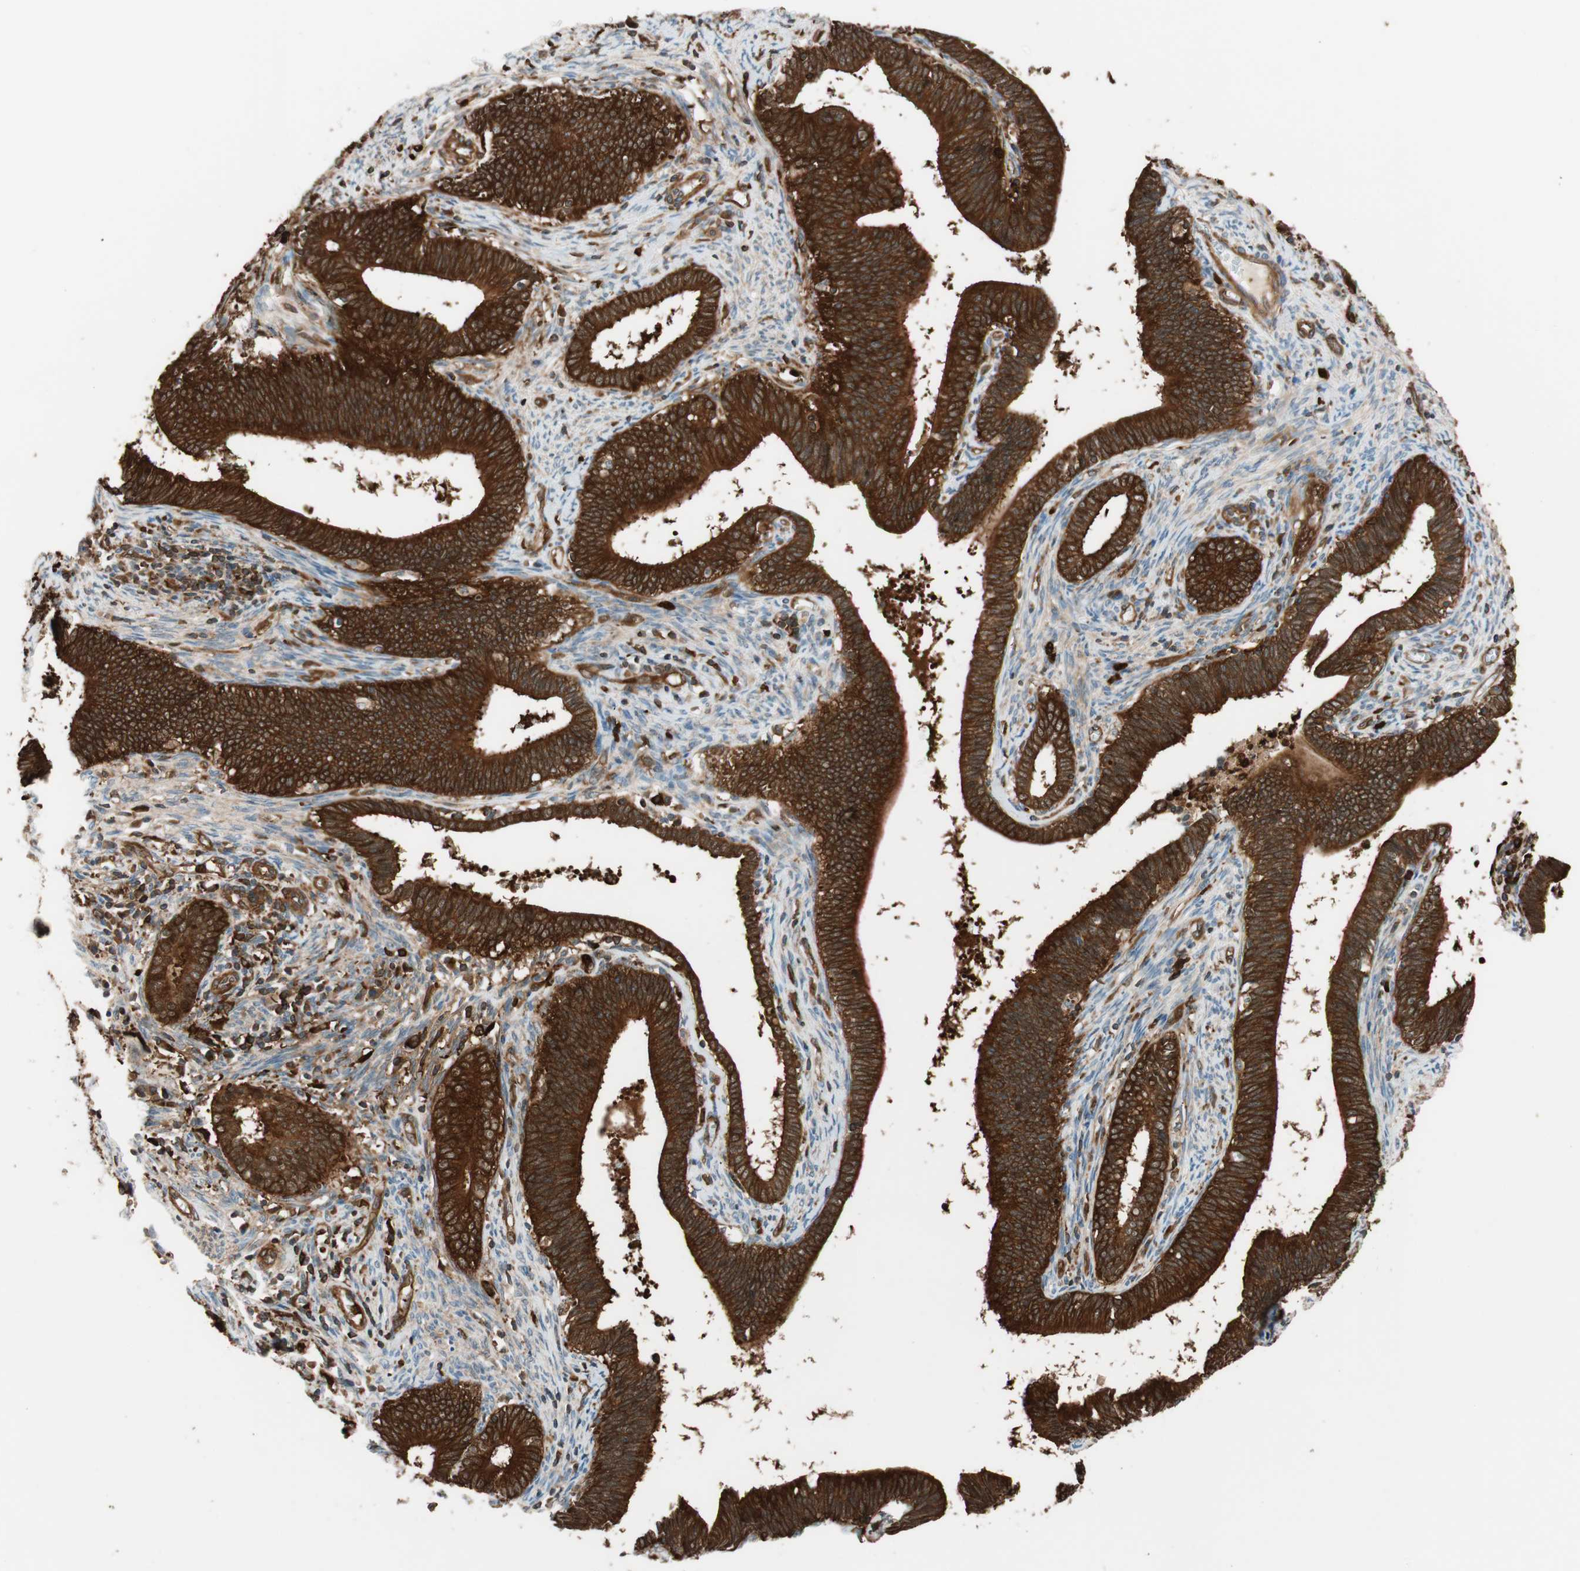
{"staining": {"intensity": "strong", "quantity": ">75%", "location": "cytoplasmic/membranous"}, "tissue": "cervical cancer", "cell_type": "Tumor cells", "image_type": "cancer", "snomed": [{"axis": "morphology", "description": "Adenocarcinoma, NOS"}, {"axis": "topography", "description": "Cervix"}], "caption": "IHC photomicrograph of human cervical adenocarcinoma stained for a protein (brown), which shows high levels of strong cytoplasmic/membranous expression in approximately >75% of tumor cells.", "gene": "VASP", "patient": {"sex": "female", "age": 44}}